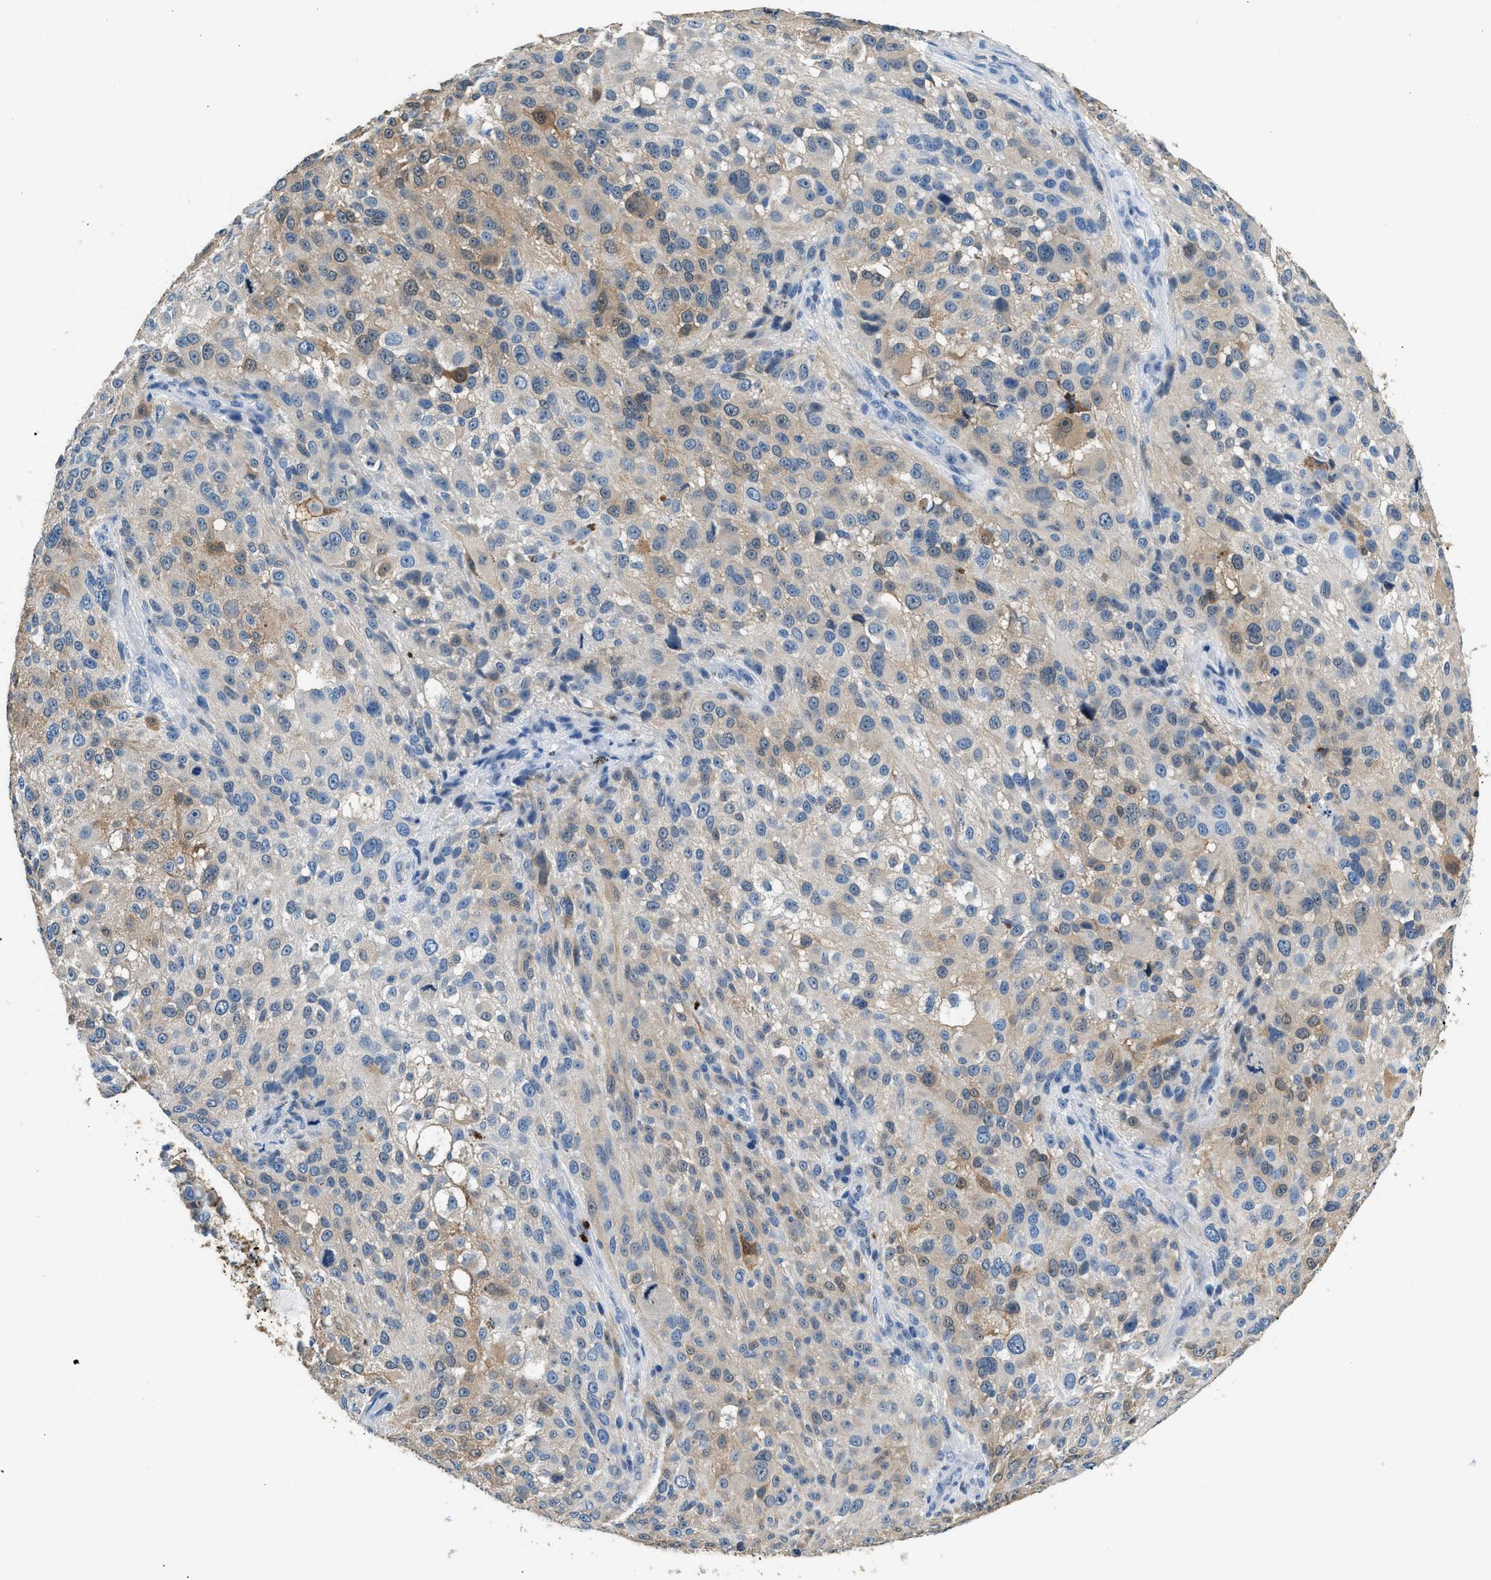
{"staining": {"intensity": "weak", "quantity": "25%-75%", "location": "cytoplasmic/membranous"}, "tissue": "melanoma", "cell_type": "Tumor cells", "image_type": "cancer", "snomed": [{"axis": "morphology", "description": "Necrosis, NOS"}, {"axis": "morphology", "description": "Malignant melanoma, NOS"}, {"axis": "topography", "description": "Skin"}], "caption": "Immunohistochemical staining of human melanoma displays low levels of weak cytoplasmic/membranous protein expression in about 25%-75% of tumor cells.", "gene": "ANXA3", "patient": {"sex": "female", "age": 87}}